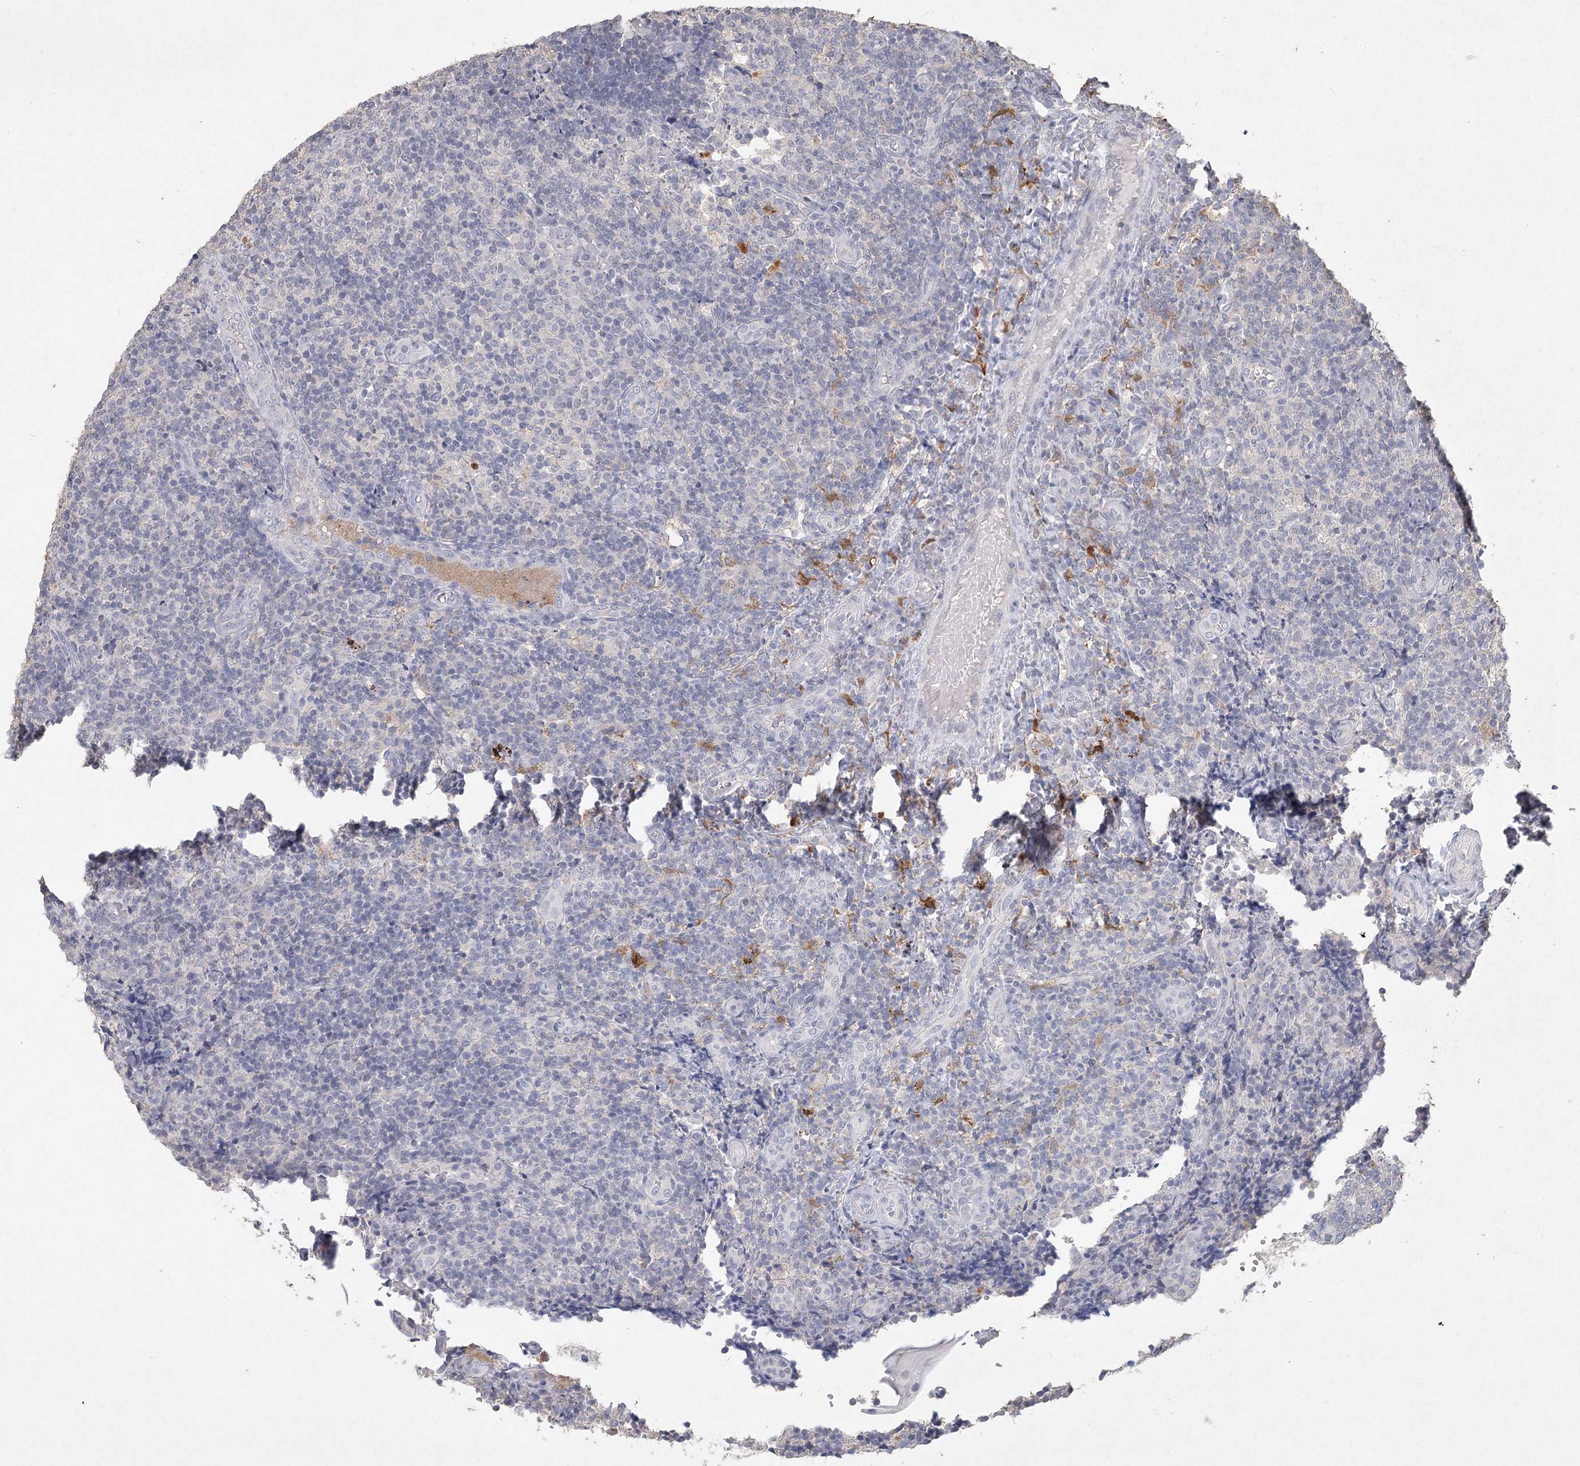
{"staining": {"intensity": "negative", "quantity": "none", "location": "none"}, "tissue": "tonsil", "cell_type": "Germinal center cells", "image_type": "normal", "snomed": [{"axis": "morphology", "description": "Normal tissue, NOS"}, {"axis": "topography", "description": "Tonsil"}], "caption": "DAB immunohistochemical staining of normal human tonsil exhibits no significant staining in germinal center cells.", "gene": "ARSI", "patient": {"sex": "female", "age": 19}}